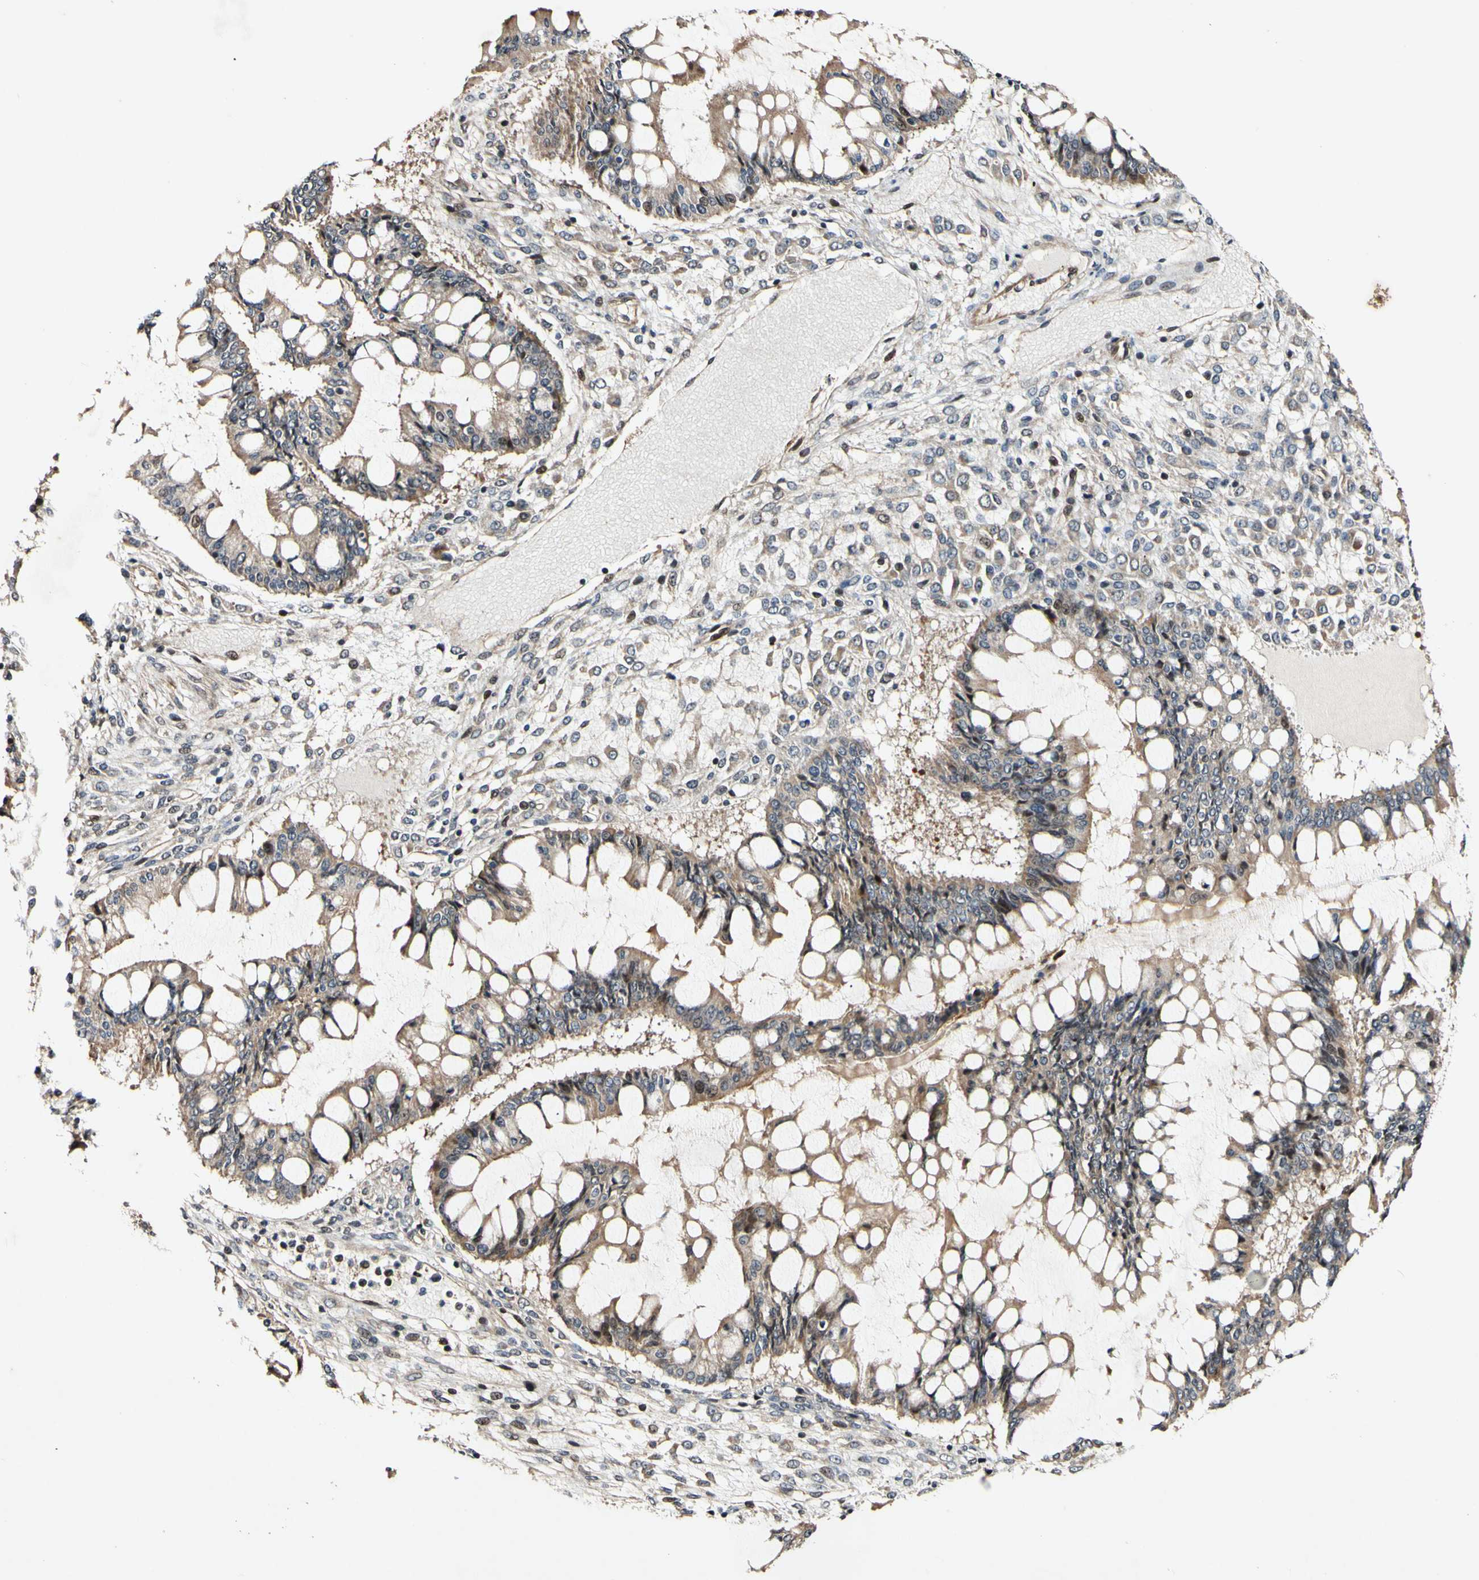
{"staining": {"intensity": "moderate", "quantity": ">75%", "location": "cytoplasmic/membranous"}, "tissue": "ovarian cancer", "cell_type": "Tumor cells", "image_type": "cancer", "snomed": [{"axis": "morphology", "description": "Cystadenocarcinoma, mucinous, NOS"}, {"axis": "topography", "description": "Ovary"}], "caption": "Protein expression by immunohistochemistry exhibits moderate cytoplasmic/membranous positivity in about >75% of tumor cells in ovarian cancer (mucinous cystadenocarcinoma).", "gene": "CSNK1E", "patient": {"sex": "female", "age": 73}}